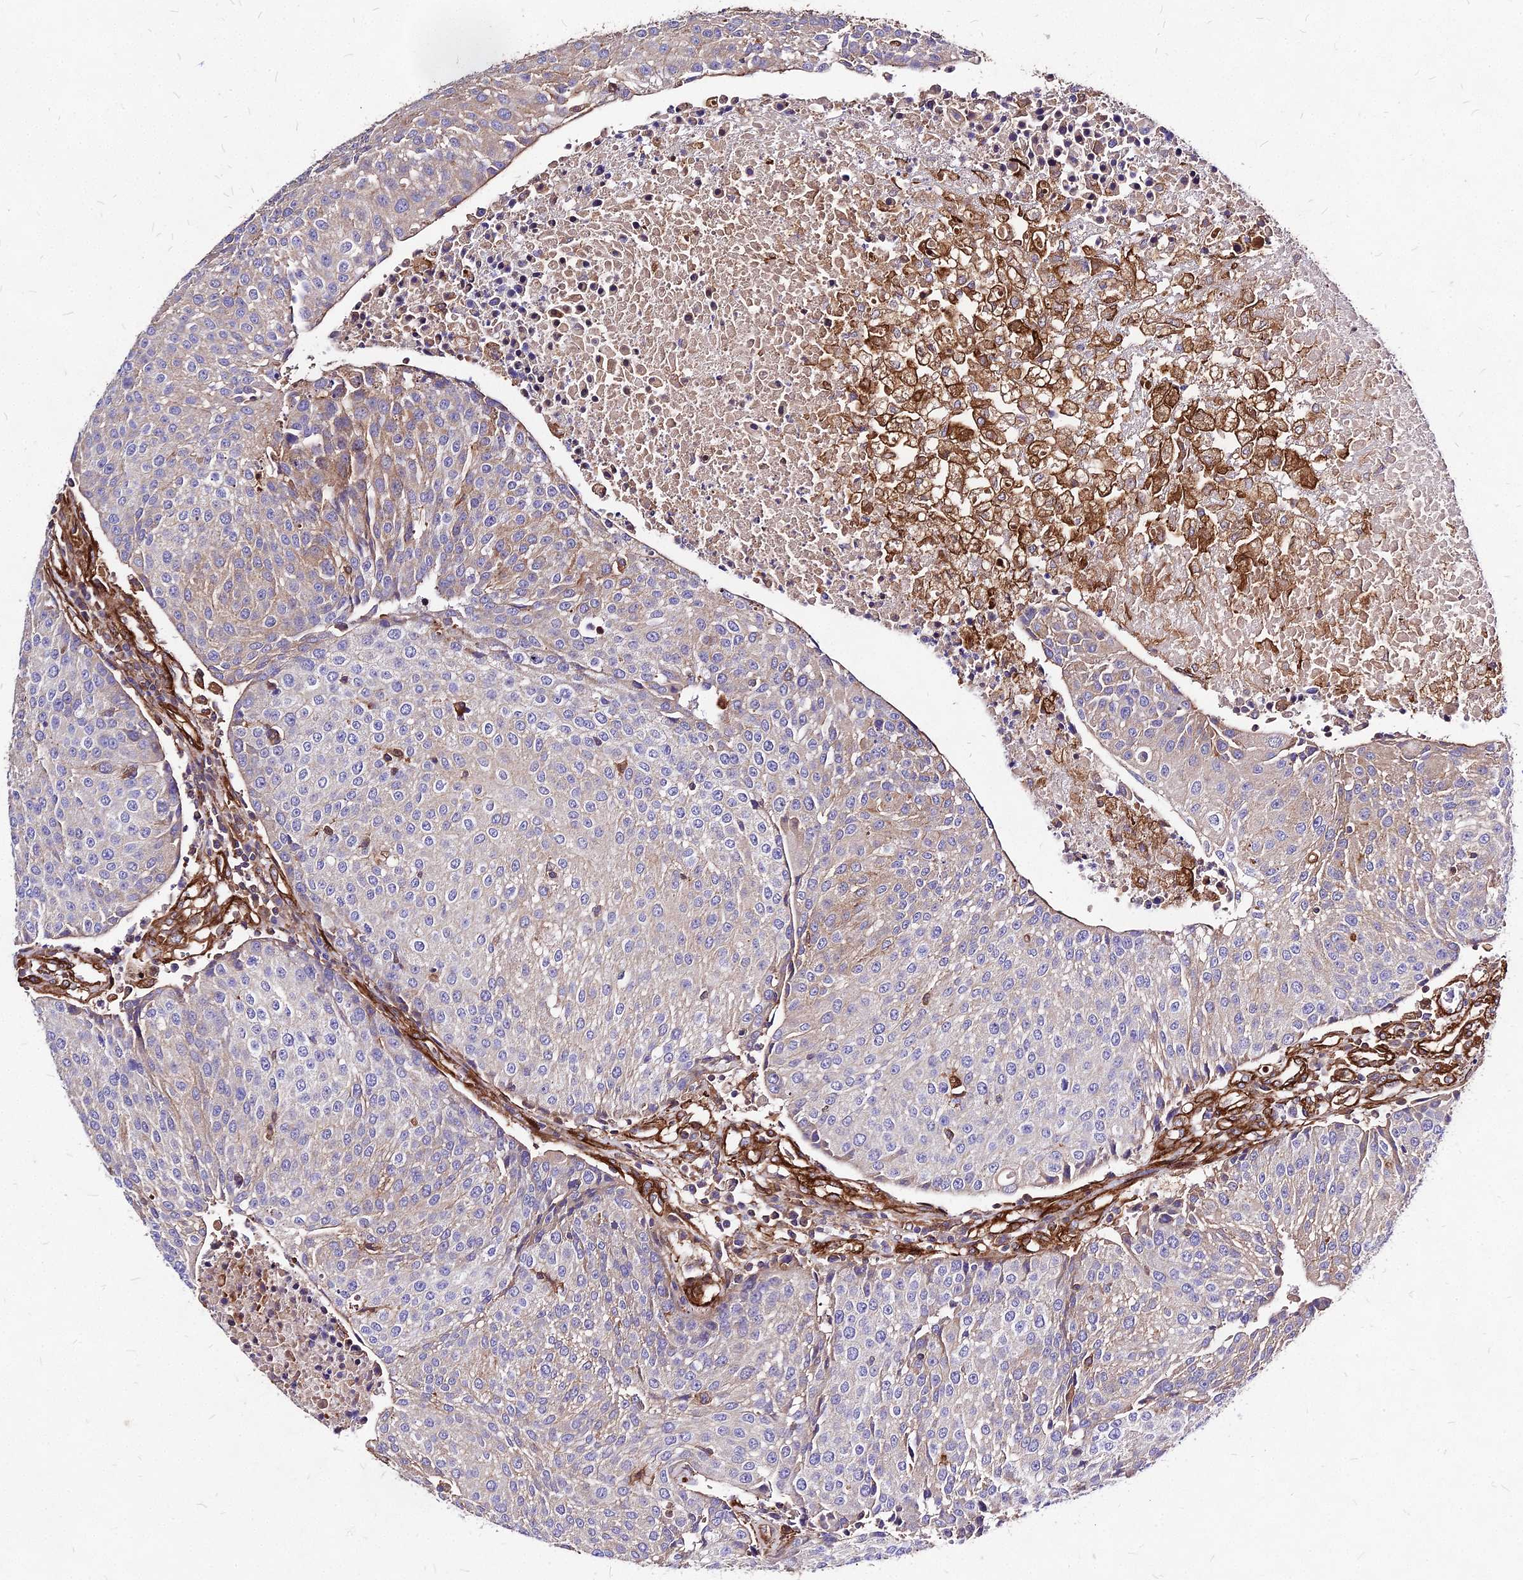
{"staining": {"intensity": "weak", "quantity": "25%-75%", "location": "cytoplasmic/membranous"}, "tissue": "urothelial cancer", "cell_type": "Tumor cells", "image_type": "cancer", "snomed": [{"axis": "morphology", "description": "Urothelial carcinoma, High grade"}, {"axis": "topography", "description": "Urinary bladder"}], "caption": "A micrograph showing weak cytoplasmic/membranous positivity in about 25%-75% of tumor cells in high-grade urothelial carcinoma, as visualized by brown immunohistochemical staining.", "gene": "EFCC1", "patient": {"sex": "female", "age": 85}}